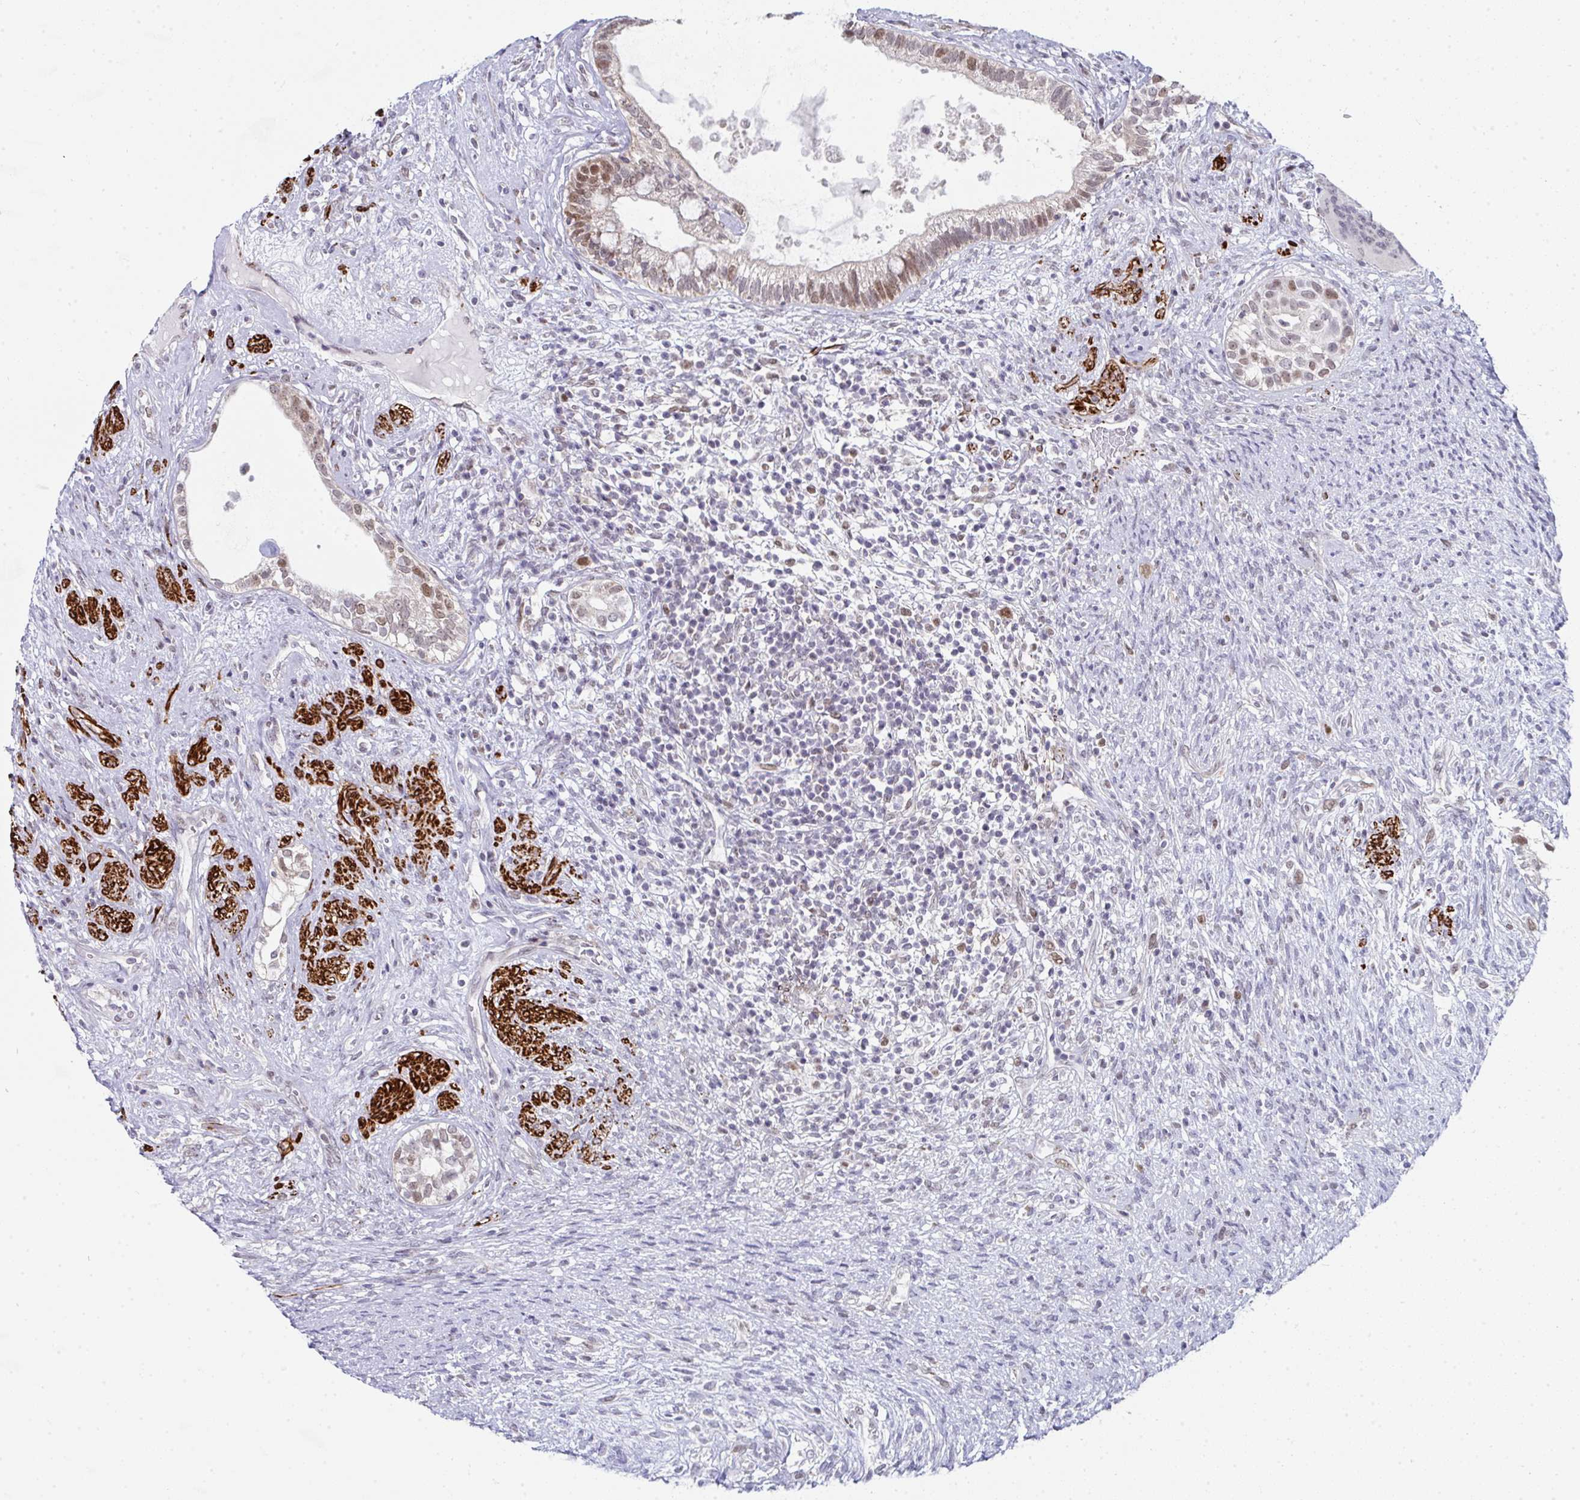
{"staining": {"intensity": "weak", "quantity": ">75%", "location": "nuclear"}, "tissue": "testis cancer", "cell_type": "Tumor cells", "image_type": "cancer", "snomed": [{"axis": "morphology", "description": "Seminoma, NOS"}, {"axis": "morphology", "description": "Carcinoma, Embryonal, NOS"}, {"axis": "topography", "description": "Testis"}], "caption": "Tumor cells exhibit low levels of weak nuclear positivity in about >75% of cells in testis cancer. Nuclei are stained in blue.", "gene": "GINS2", "patient": {"sex": "male", "age": 41}}